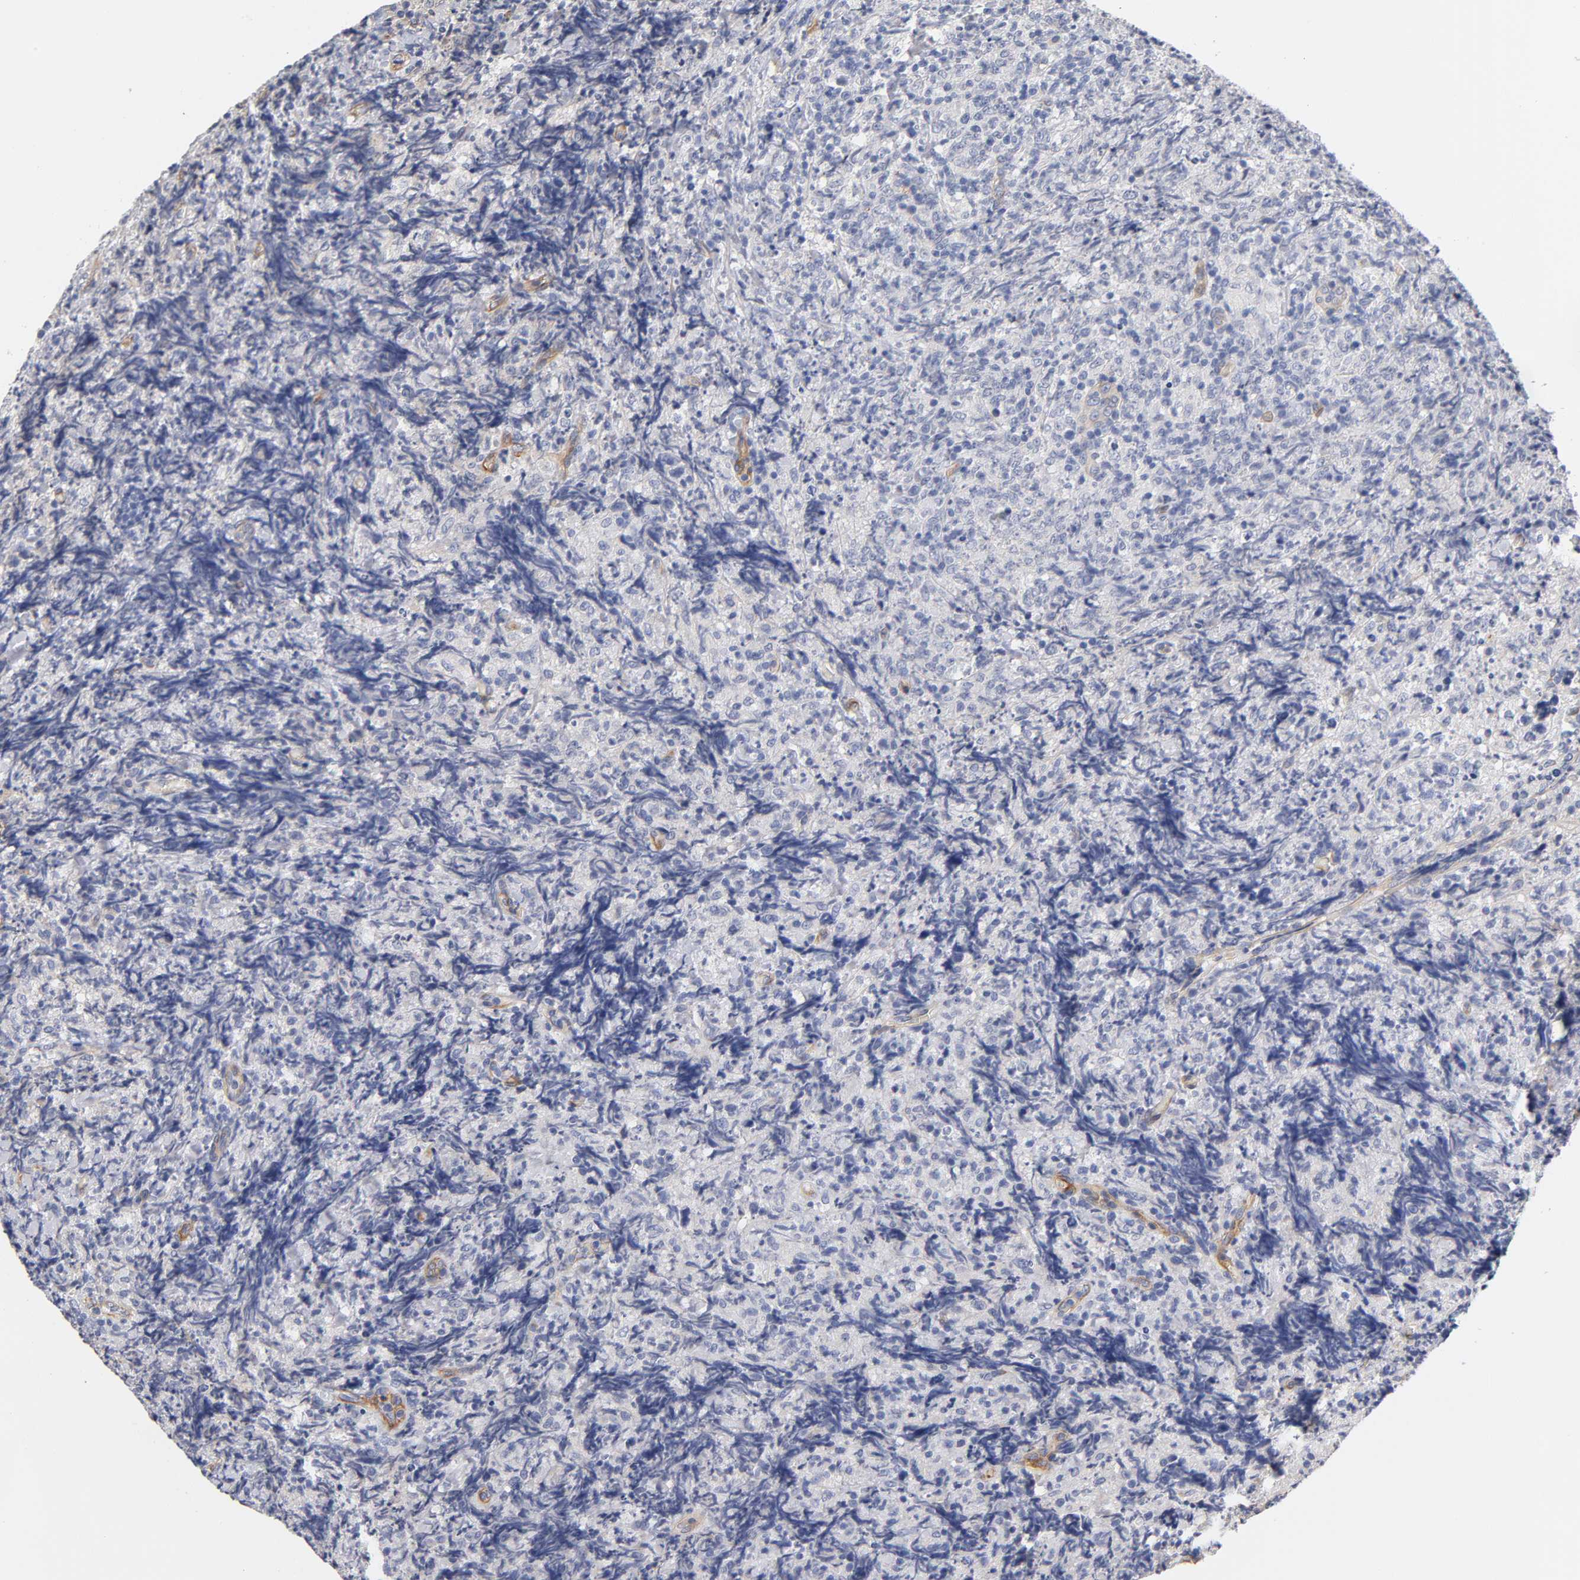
{"staining": {"intensity": "negative", "quantity": "none", "location": "none"}, "tissue": "lymphoma", "cell_type": "Tumor cells", "image_type": "cancer", "snomed": [{"axis": "morphology", "description": "Malignant lymphoma, non-Hodgkin's type, High grade"}, {"axis": "topography", "description": "Tonsil"}], "caption": "IHC histopathology image of human lymphoma stained for a protein (brown), which displays no staining in tumor cells.", "gene": "LAMB1", "patient": {"sex": "female", "age": 36}}